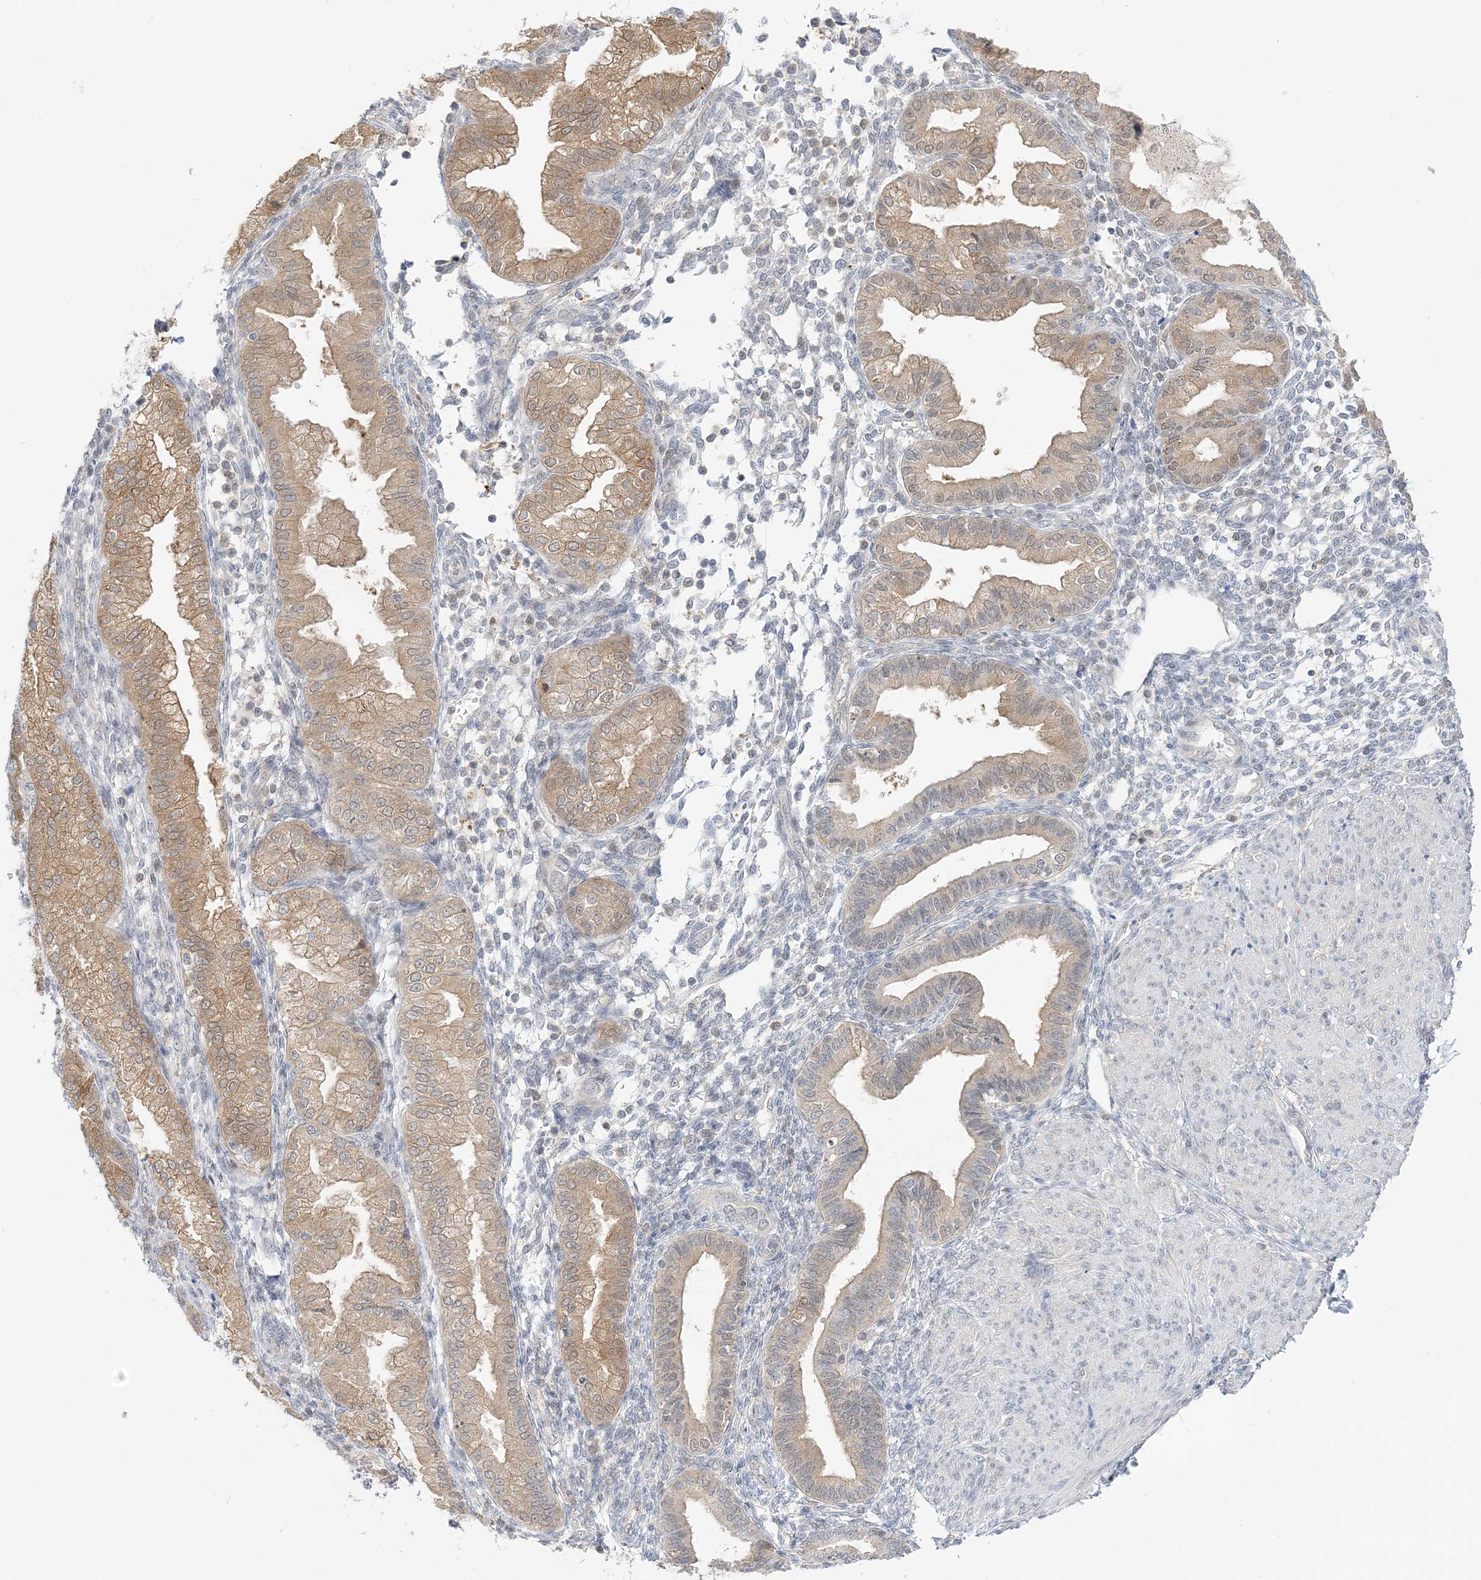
{"staining": {"intensity": "negative", "quantity": "none", "location": "none"}, "tissue": "endometrium", "cell_type": "Cells in endometrial stroma", "image_type": "normal", "snomed": [{"axis": "morphology", "description": "Normal tissue, NOS"}, {"axis": "topography", "description": "Endometrium"}], "caption": "High power microscopy micrograph of an immunohistochemistry micrograph of unremarkable endometrium, revealing no significant staining in cells in endometrial stroma.", "gene": "THADA", "patient": {"sex": "female", "age": 53}}